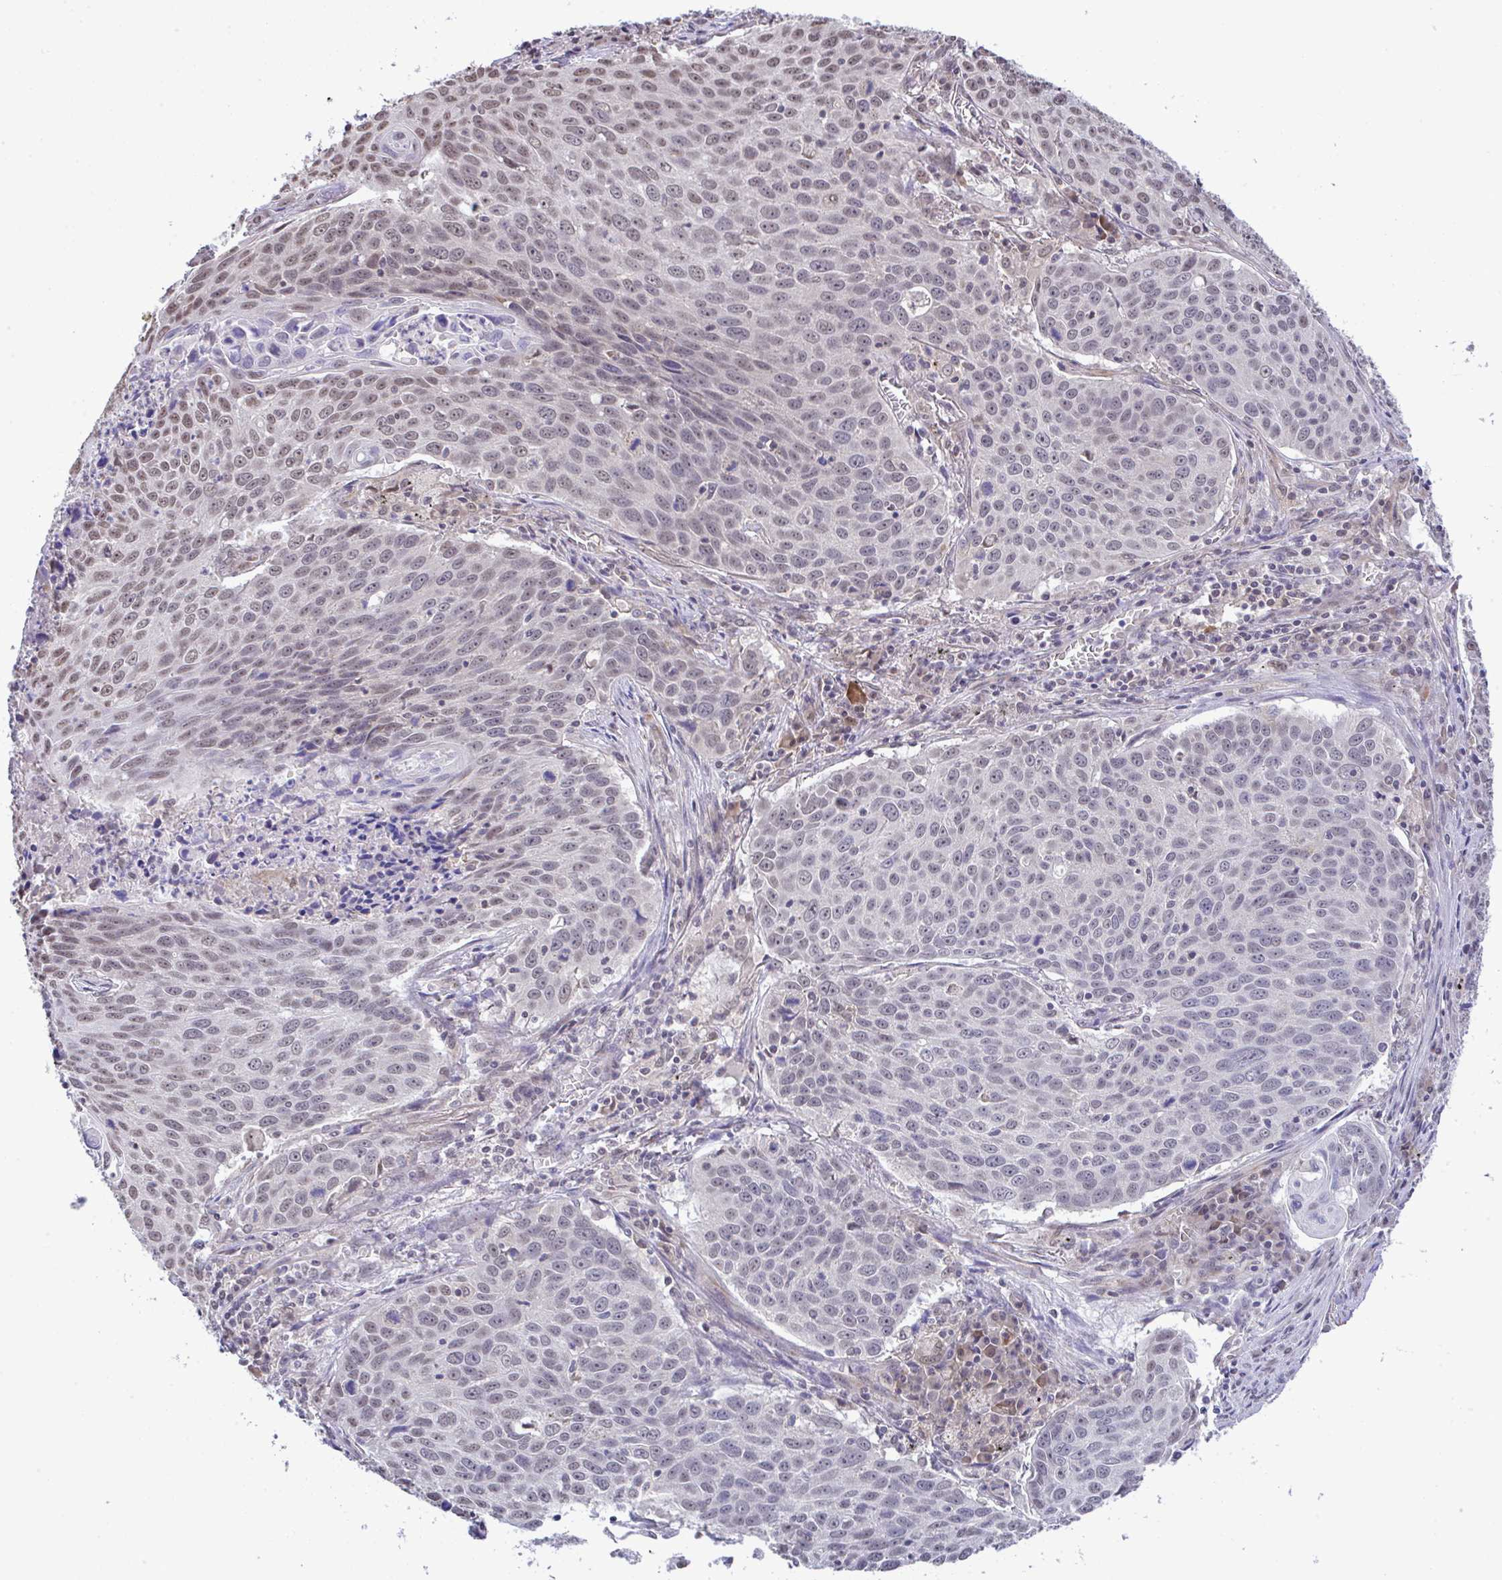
{"staining": {"intensity": "moderate", "quantity": "<25%", "location": "nuclear"}, "tissue": "lung cancer", "cell_type": "Tumor cells", "image_type": "cancer", "snomed": [{"axis": "morphology", "description": "Squamous cell carcinoma, NOS"}, {"axis": "topography", "description": "Lung"}], "caption": "A high-resolution image shows immunohistochemistry (IHC) staining of squamous cell carcinoma (lung), which reveals moderate nuclear expression in approximately <25% of tumor cells. (IHC, brightfield microscopy, high magnification).", "gene": "C9orf64", "patient": {"sex": "male", "age": 78}}